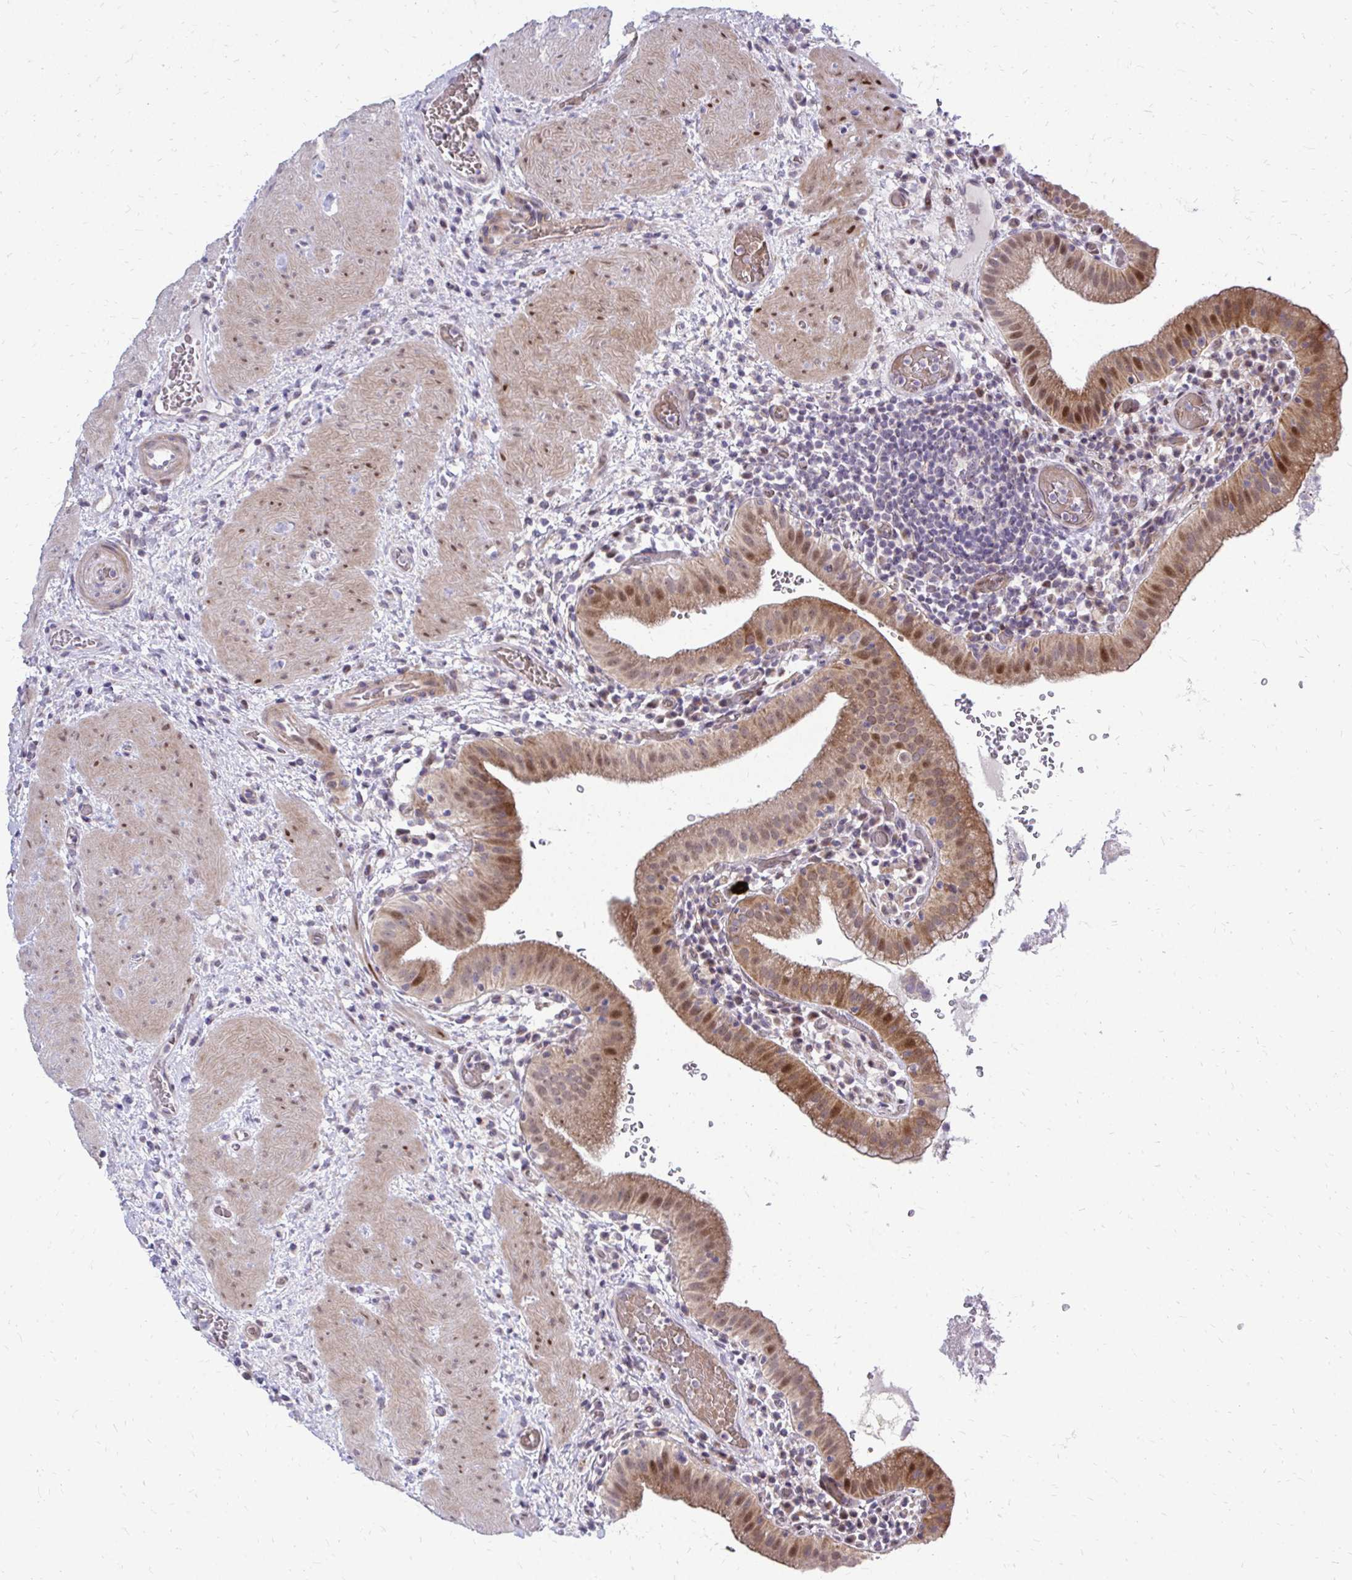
{"staining": {"intensity": "moderate", "quantity": ">75%", "location": "cytoplasmic/membranous,nuclear"}, "tissue": "gallbladder", "cell_type": "Glandular cells", "image_type": "normal", "snomed": [{"axis": "morphology", "description": "Normal tissue, NOS"}, {"axis": "topography", "description": "Gallbladder"}], "caption": "Protein staining displays moderate cytoplasmic/membranous,nuclear staining in about >75% of glandular cells in benign gallbladder. The staining was performed using DAB (3,3'-diaminobenzidine), with brown indicating positive protein expression. Nuclei are stained blue with hematoxylin.", "gene": "PPDPFL", "patient": {"sex": "male", "age": 26}}